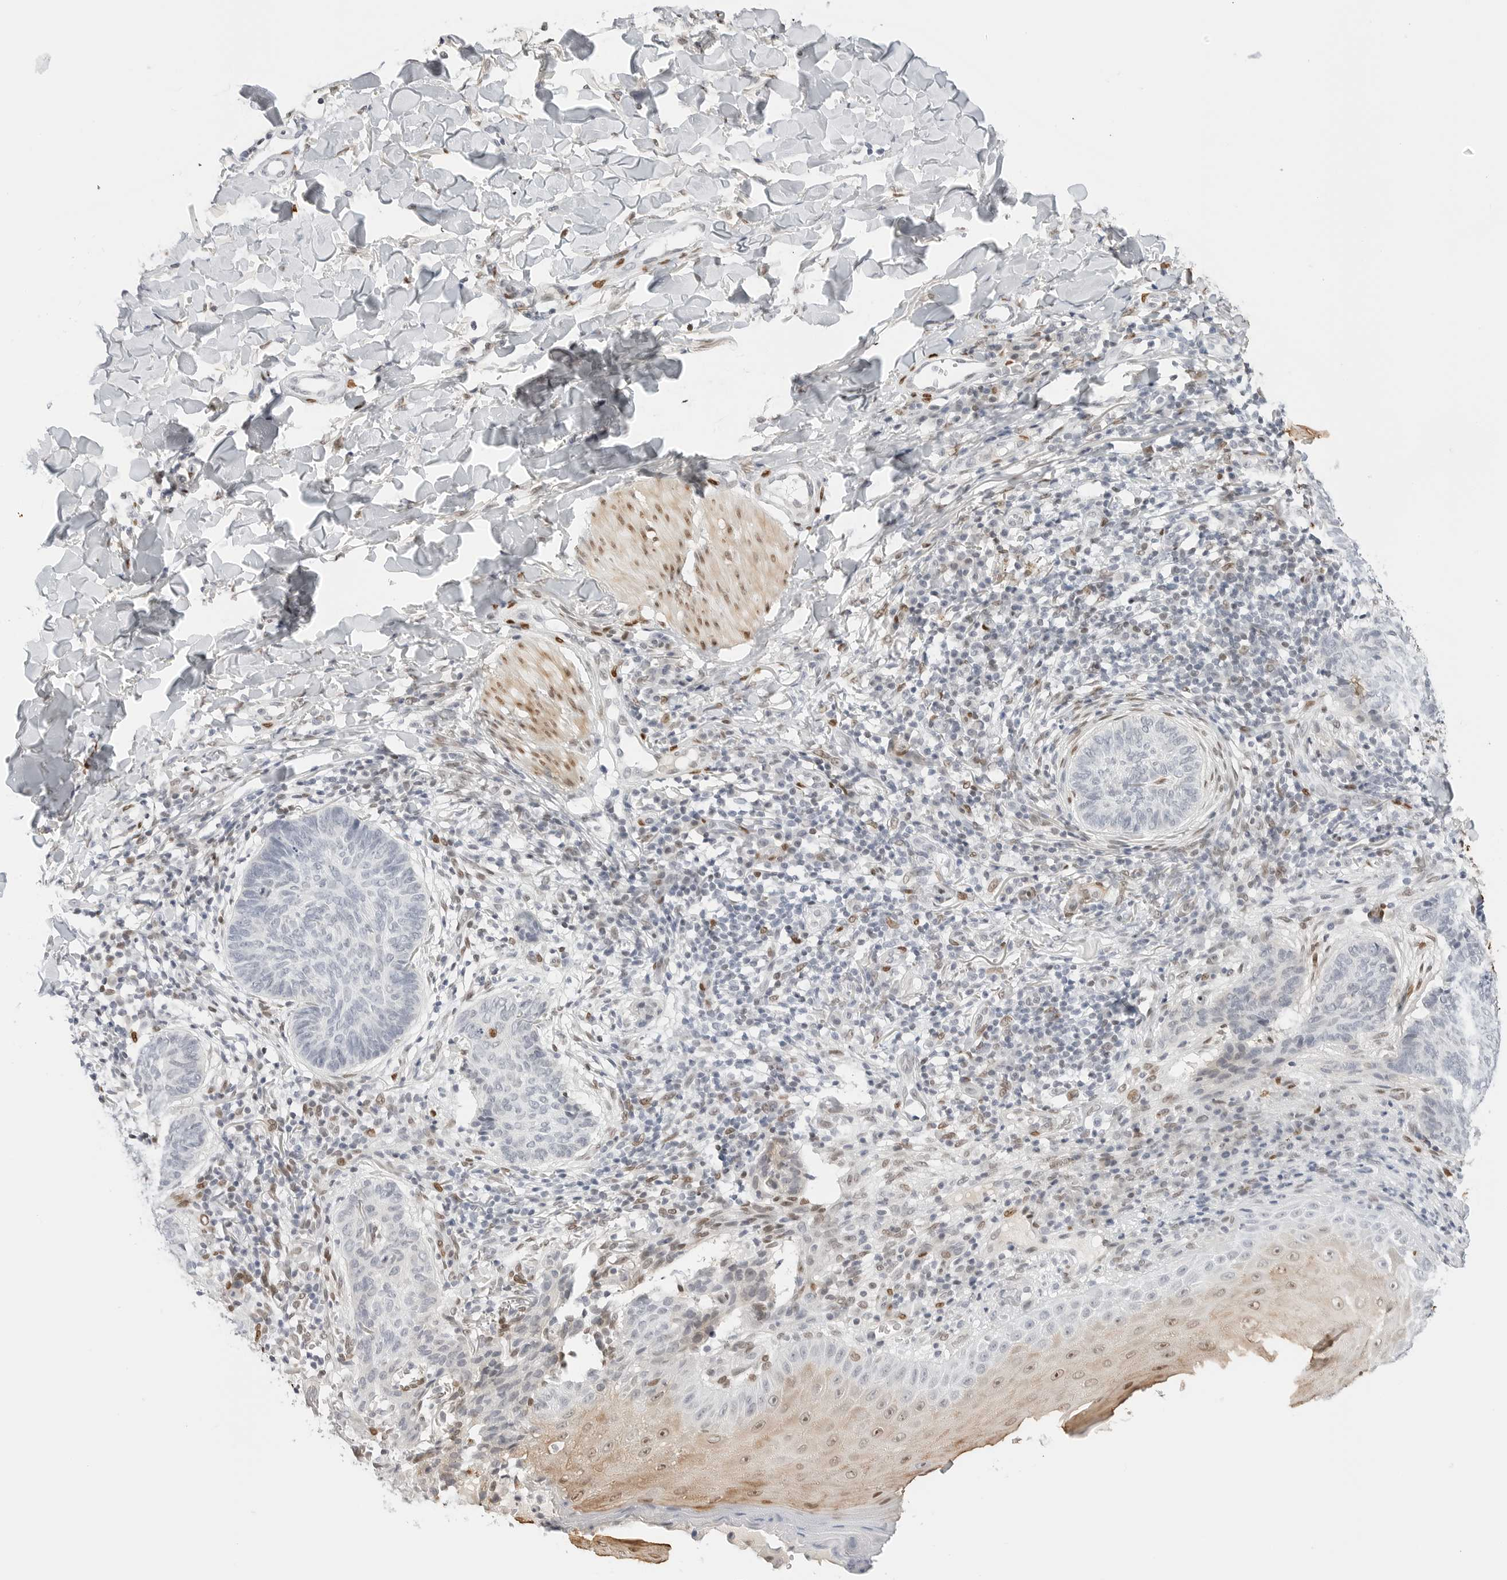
{"staining": {"intensity": "negative", "quantity": "none", "location": "none"}, "tissue": "skin cancer", "cell_type": "Tumor cells", "image_type": "cancer", "snomed": [{"axis": "morphology", "description": "Normal tissue, NOS"}, {"axis": "morphology", "description": "Basal cell carcinoma"}, {"axis": "topography", "description": "Skin"}], "caption": "Immunohistochemistry of human basal cell carcinoma (skin) displays no staining in tumor cells.", "gene": "SPIDR", "patient": {"sex": "male", "age": 50}}